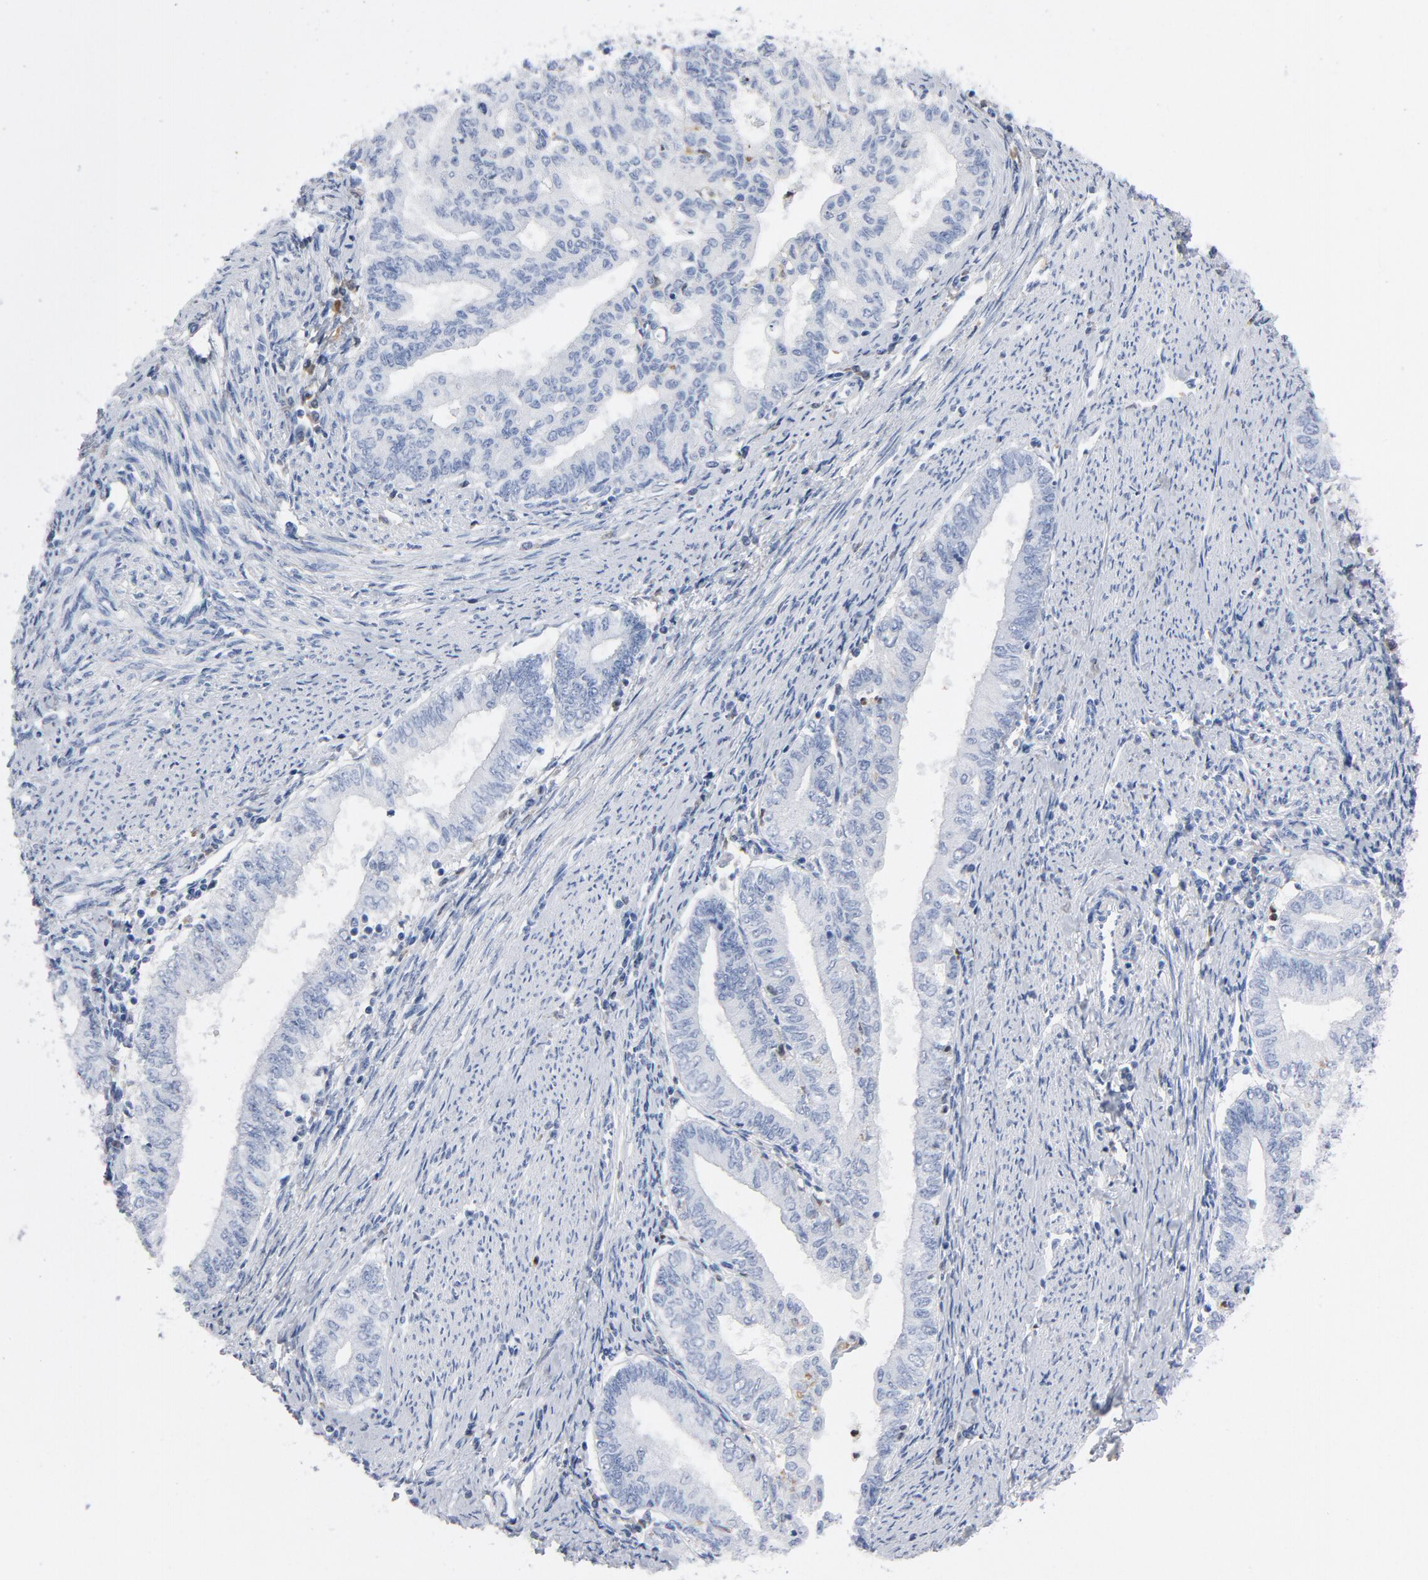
{"staining": {"intensity": "negative", "quantity": "none", "location": "none"}, "tissue": "endometrial cancer", "cell_type": "Tumor cells", "image_type": "cancer", "snomed": [{"axis": "morphology", "description": "Adenocarcinoma, NOS"}, {"axis": "topography", "description": "Endometrium"}], "caption": "A high-resolution photomicrograph shows immunohistochemistry (IHC) staining of endometrial cancer, which exhibits no significant positivity in tumor cells.", "gene": "NCF1", "patient": {"sex": "female", "age": 66}}